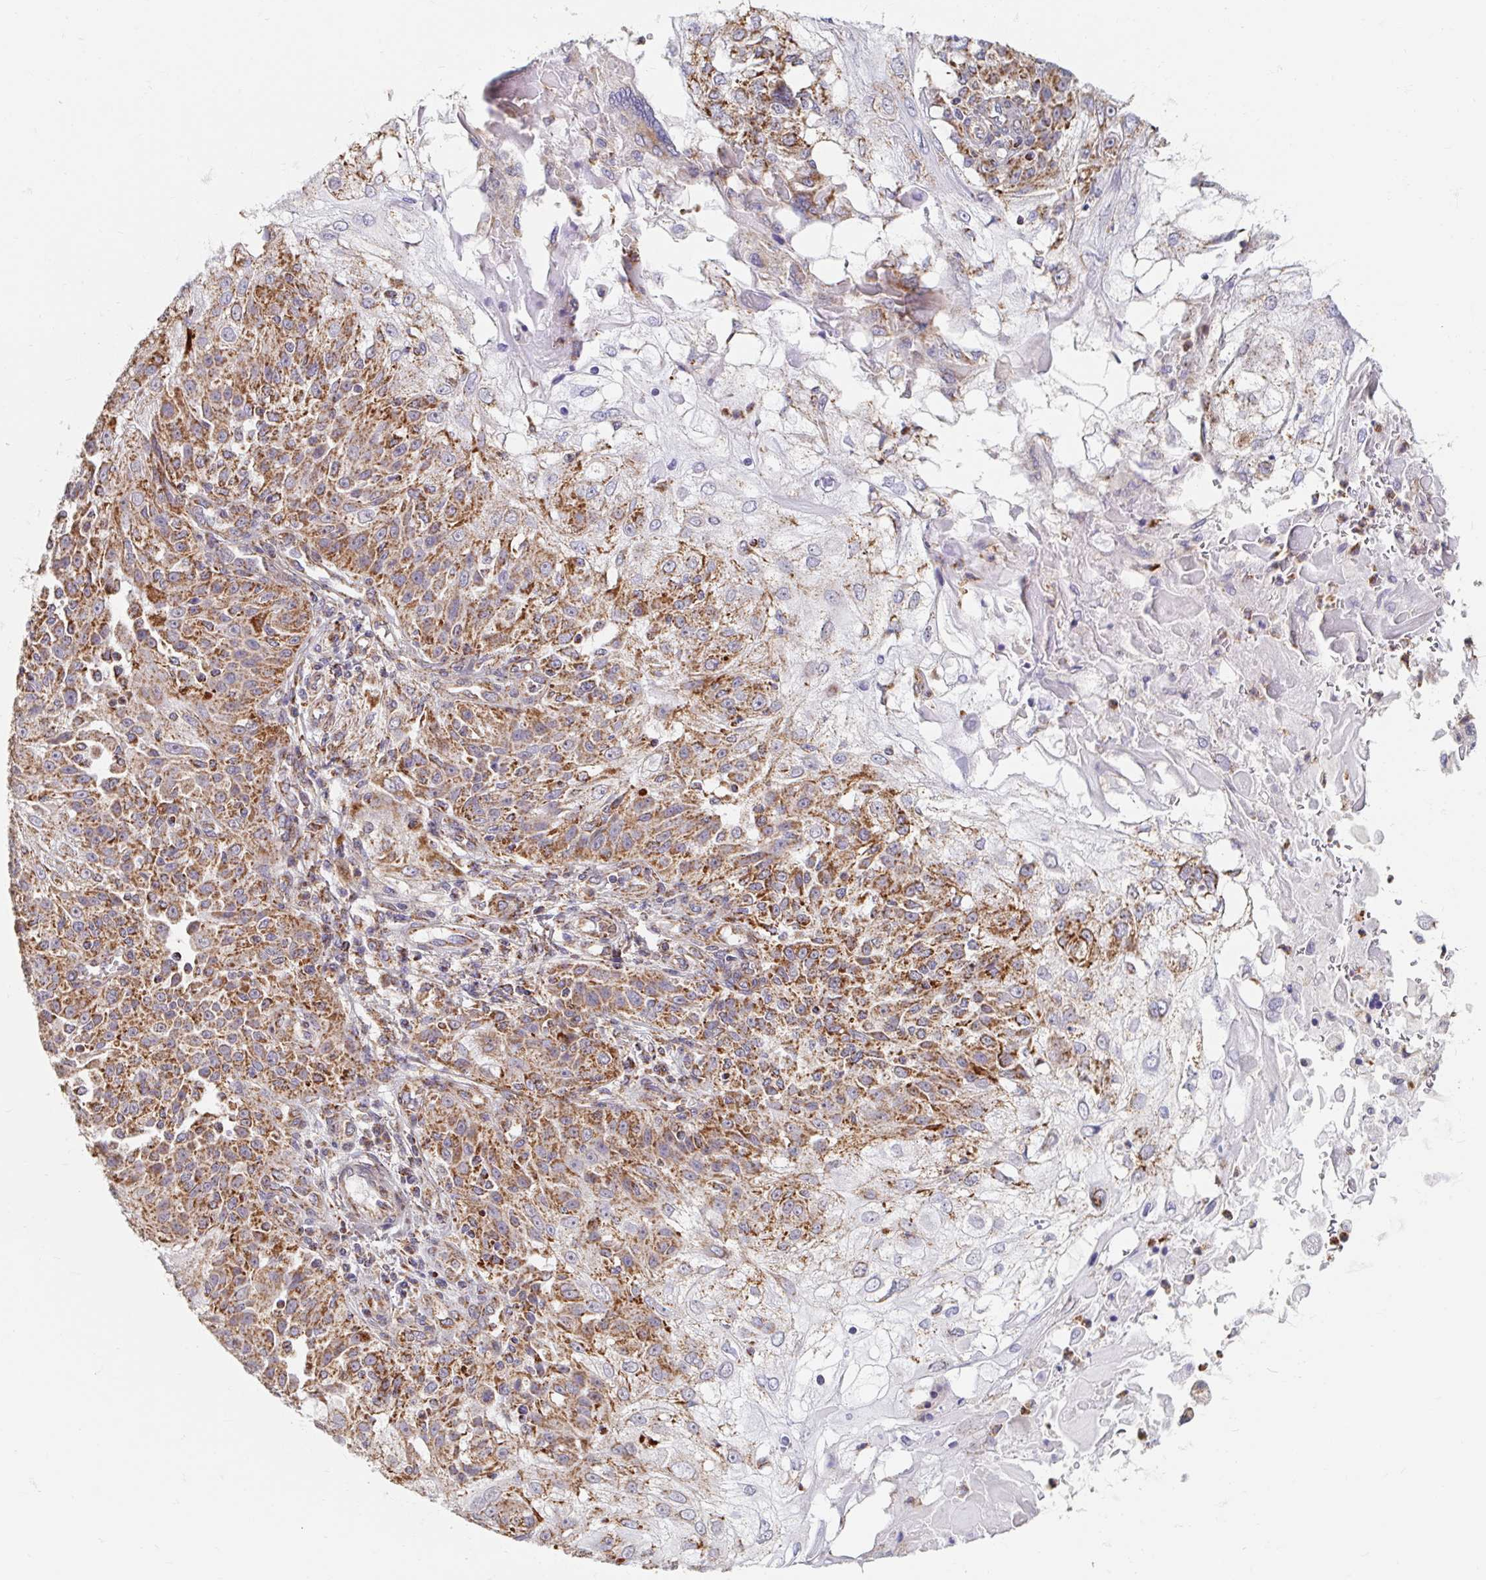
{"staining": {"intensity": "moderate", "quantity": "25%-75%", "location": "cytoplasmic/membranous"}, "tissue": "skin cancer", "cell_type": "Tumor cells", "image_type": "cancer", "snomed": [{"axis": "morphology", "description": "Normal tissue, NOS"}, {"axis": "morphology", "description": "Squamous cell carcinoma, NOS"}, {"axis": "topography", "description": "Skin"}], "caption": "Moderate cytoplasmic/membranous positivity for a protein is identified in about 25%-75% of tumor cells of squamous cell carcinoma (skin) using IHC.", "gene": "MAVS", "patient": {"sex": "female", "age": 83}}